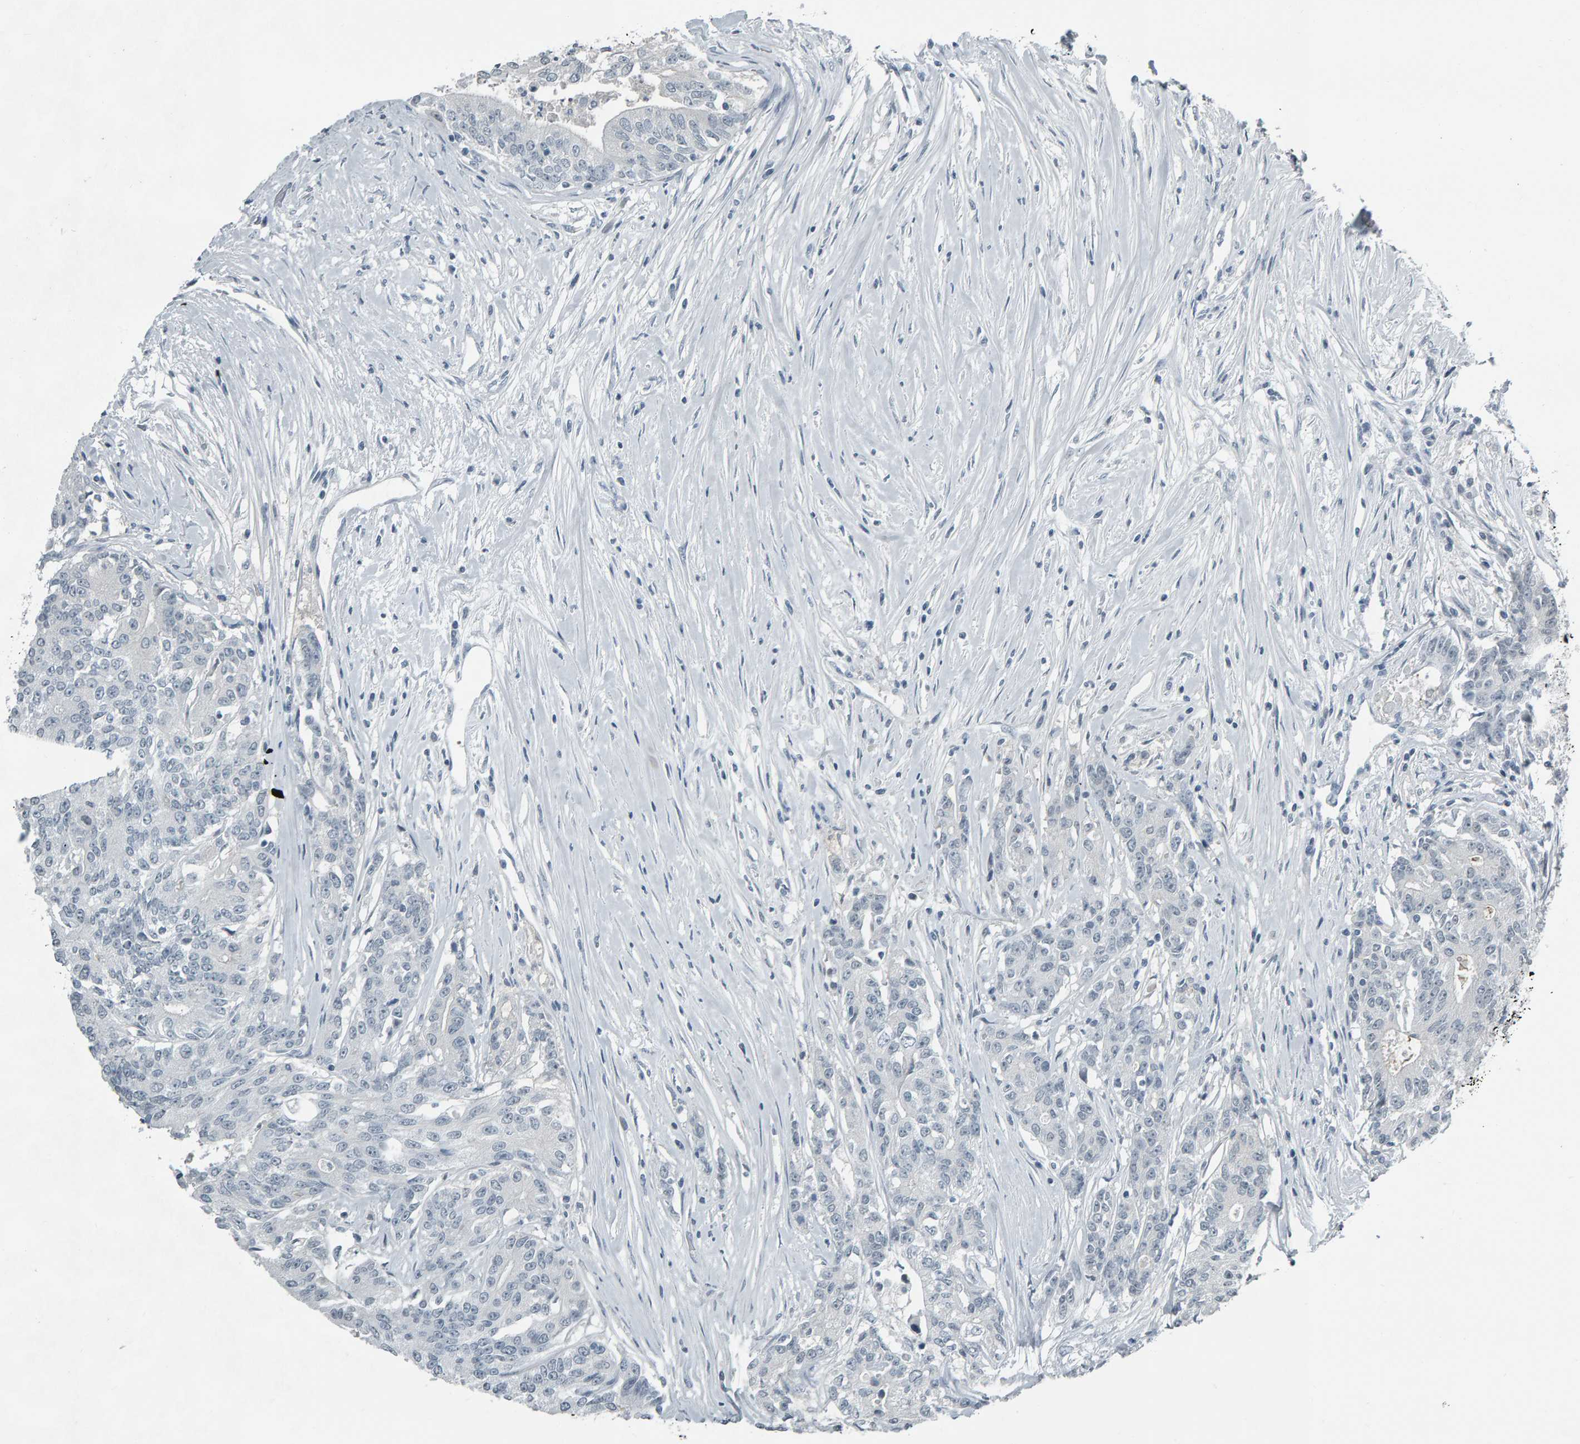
{"staining": {"intensity": "negative", "quantity": "none", "location": "none"}, "tissue": "colorectal cancer", "cell_type": "Tumor cells", "image_type": "cancer", "snomed": [{"axis": "morphology", "description": "Adenocarcinoma, NOS"}, {"axis": "topography", "description": "Colon"}], "caption": "Immunohistochemical staining of colorectal cancer demonstrates no significant positivity in tumor cells.", "gene": "PYY", "patient": {"sex": "female", "age": 77}}